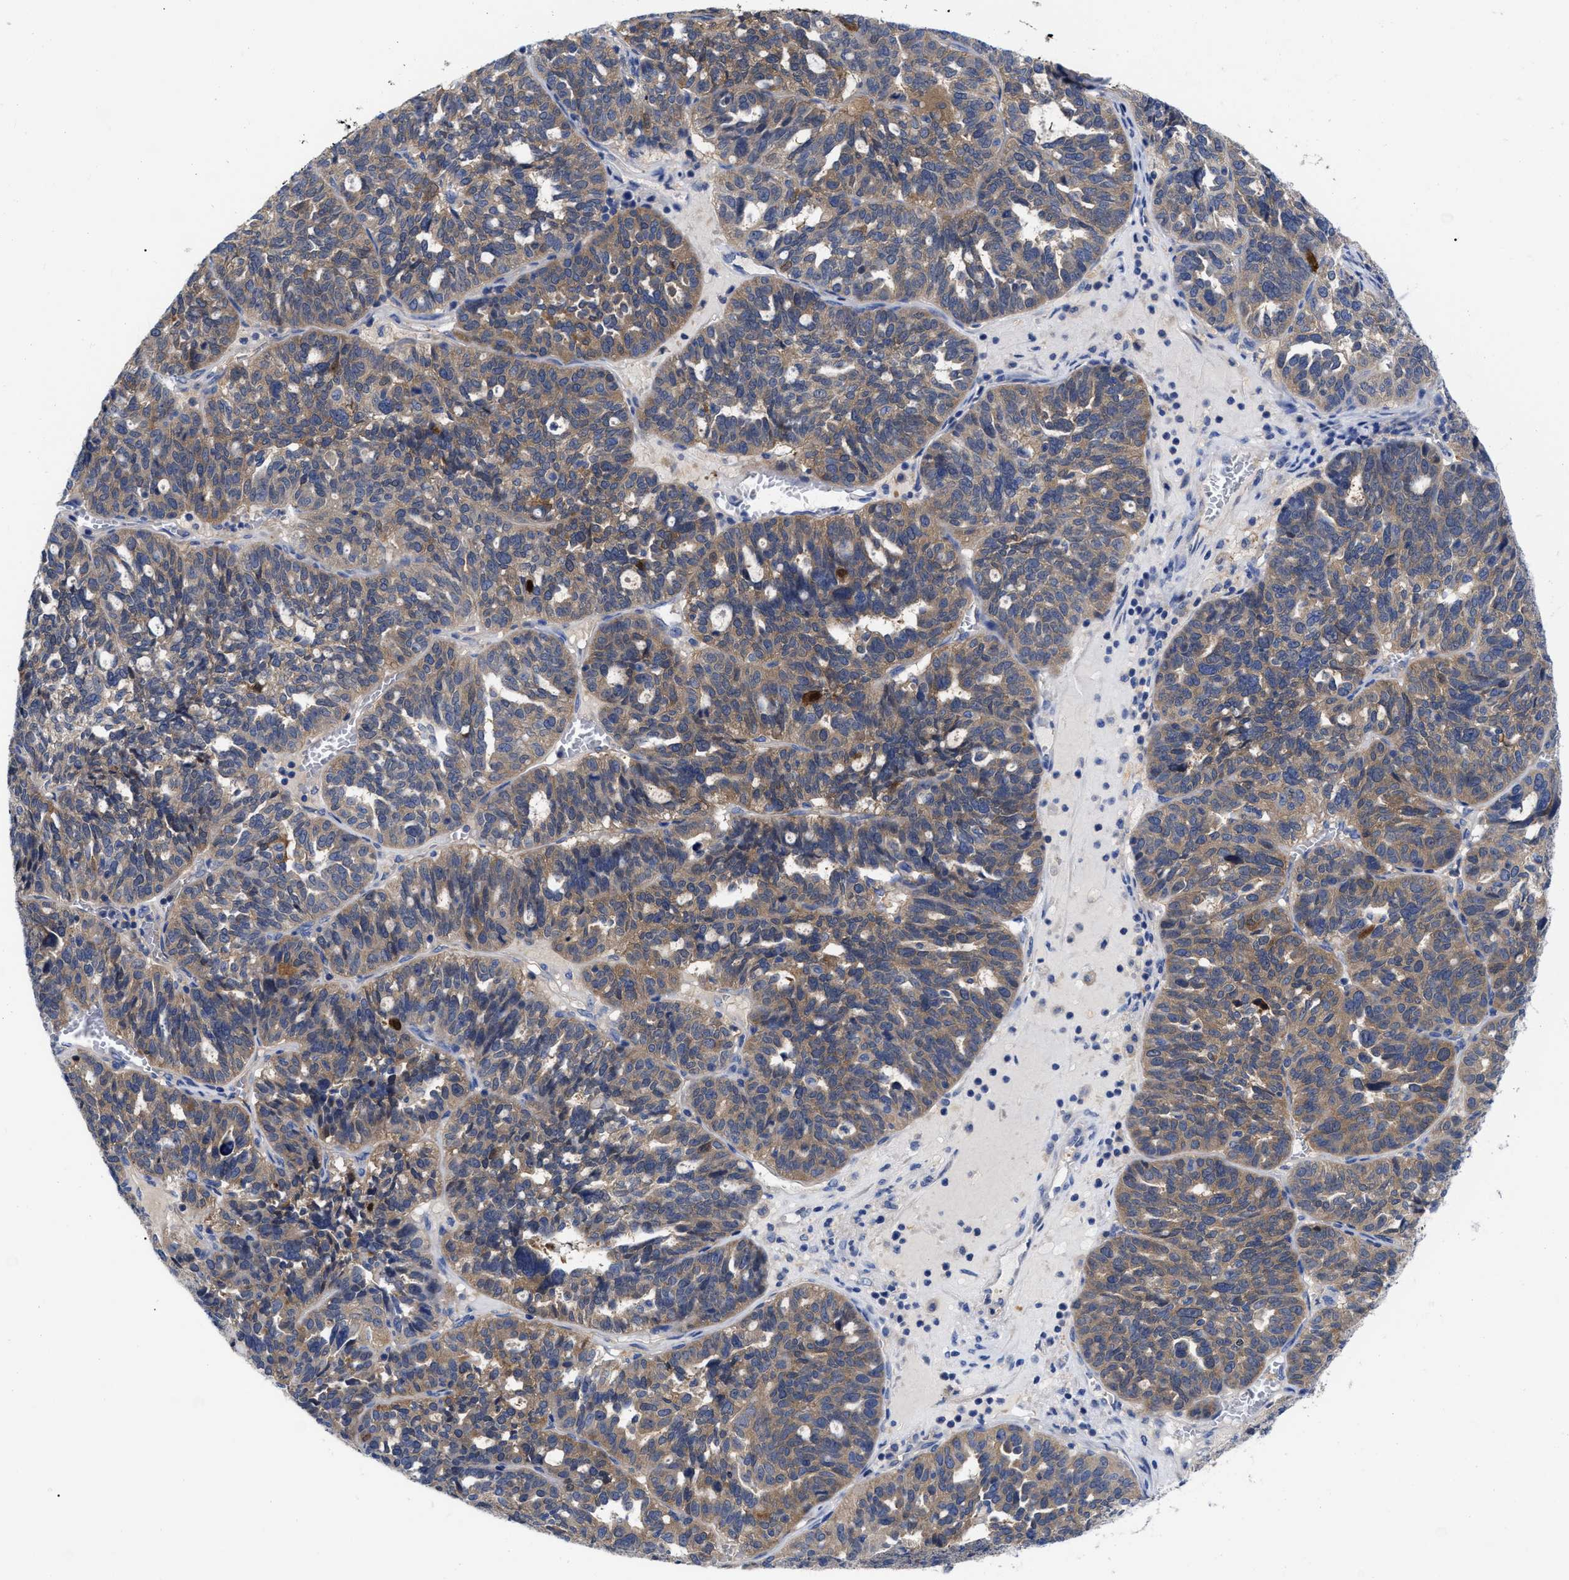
{"staining": {"intensity": "moderate", "quantity": ">75%", "location": "cytoplasmic/membranous"}, "tissue": "ovarian cancer", "cell_type": "Tumor cells", "image_type": "cancer", "snomed": [{"axis": "morphology", "description": "Cystadenocarcinoma, serous, NOS"}, {"axis": "topography", "description": "Ovary"}], "caption": "IHC of serous cystadenocarcinoma (ovarian) shows medium levels of moderate cytoplasmic/membranous staining in about >75% of tumor cells. The staining was performed using DAB to visualize the protein expression in brown, while the nuclei were stained in blue with hematoxylin (Magnification: 20x).", "gene": "RBKS", "patient": {"sex": "female", "age": 59}}